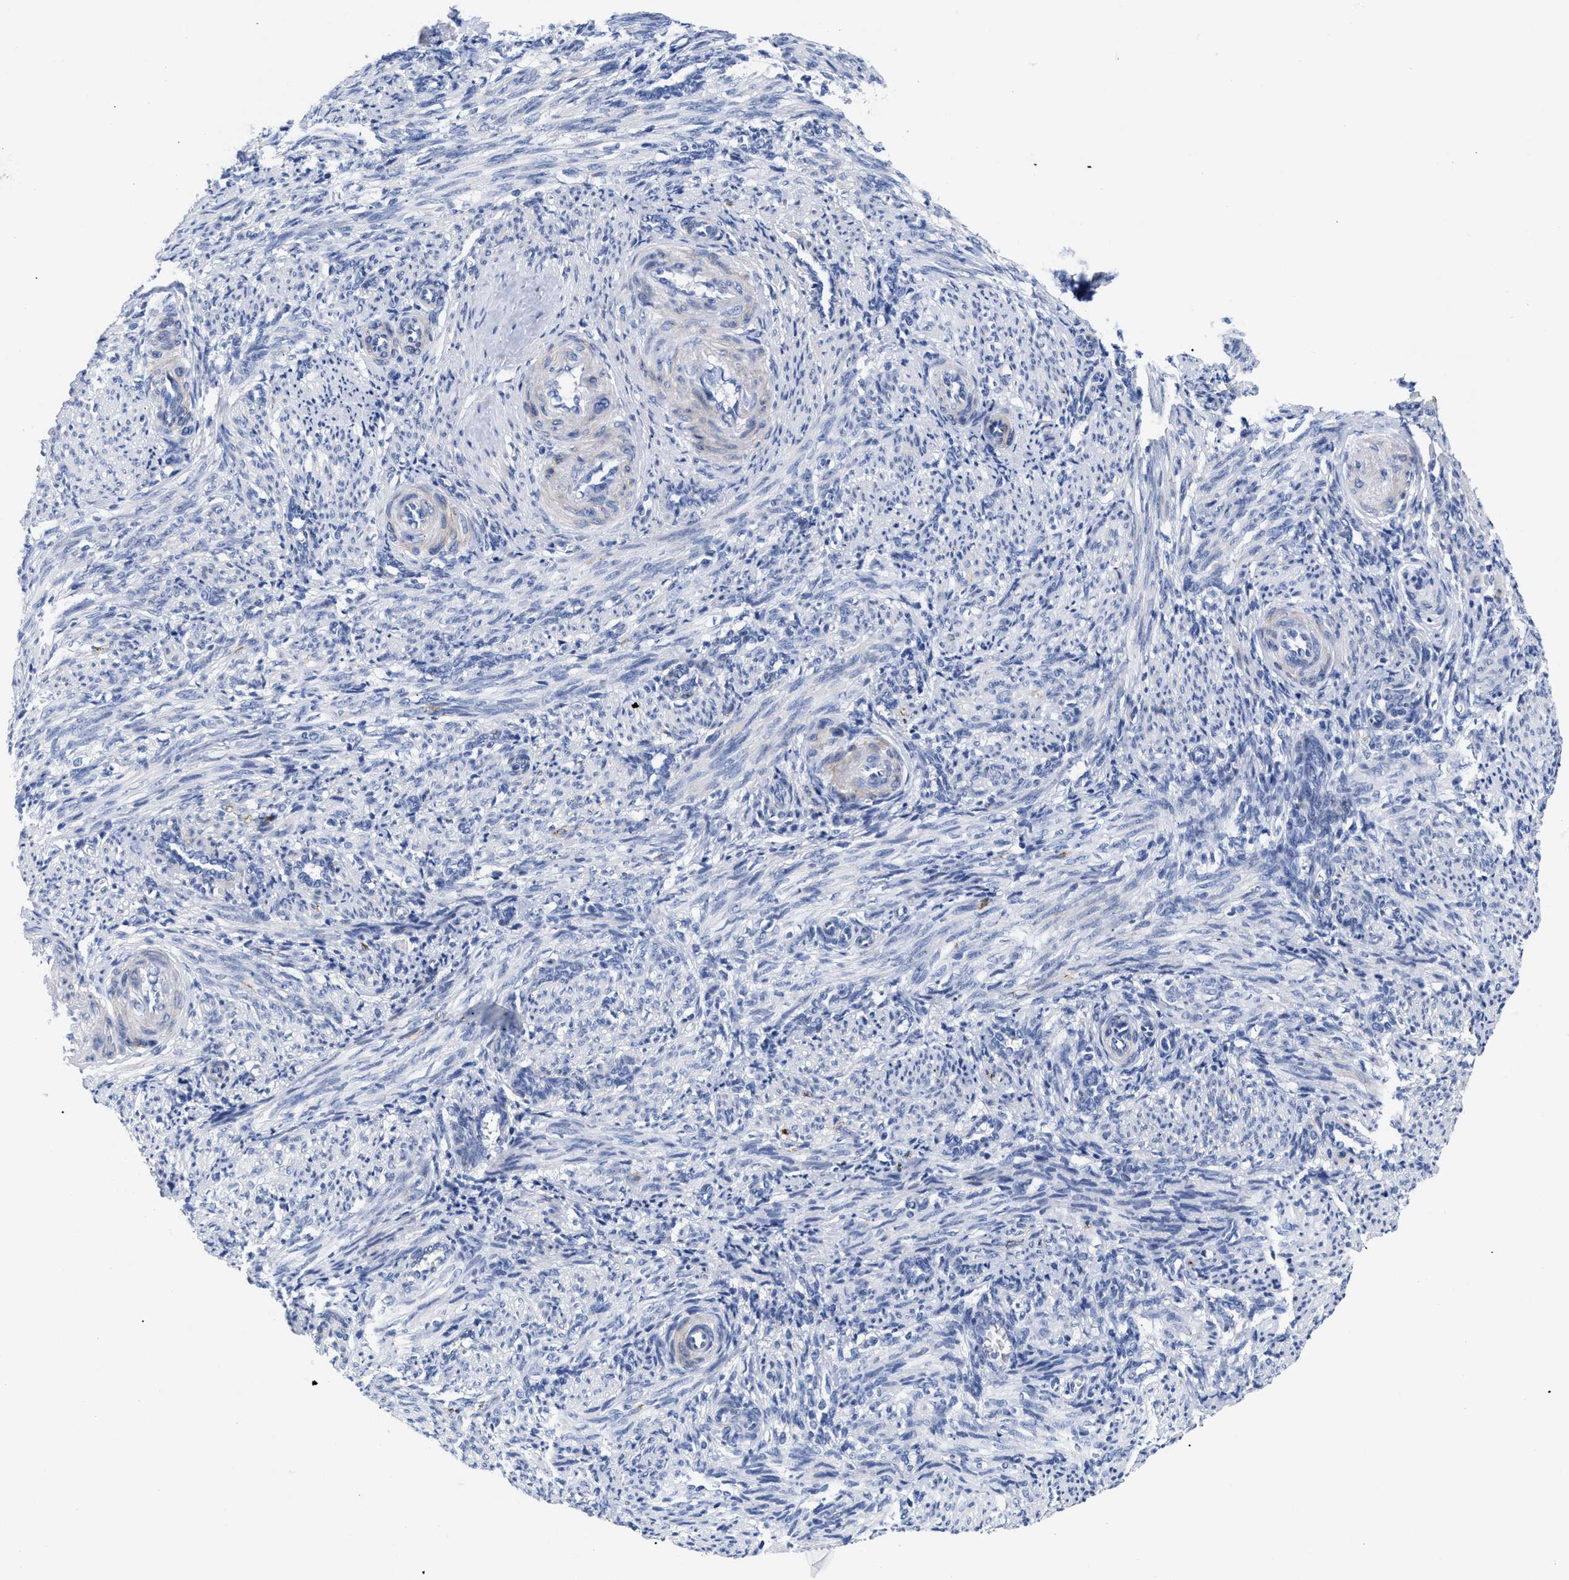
{"staining": {"intensity": "negative", "quantity": "none", "location": "none"}, "tissue": "smooth muscle", "cell_type": "Smooth muscle cells", "image_type": "normal", "snomed": [{"axis": "morphology", "description": "Normal tissue, NOS"}, {"axis": "topography", "description": "Endometrium"}], "caption": "A high-resolution micrograph shows IHC staining of unremarkable smooth muscle, which exhibits no significant positivity in smooth muscle cells.", "gene": "DUSP26", "patient": {"sex": "female", "age": 33}}